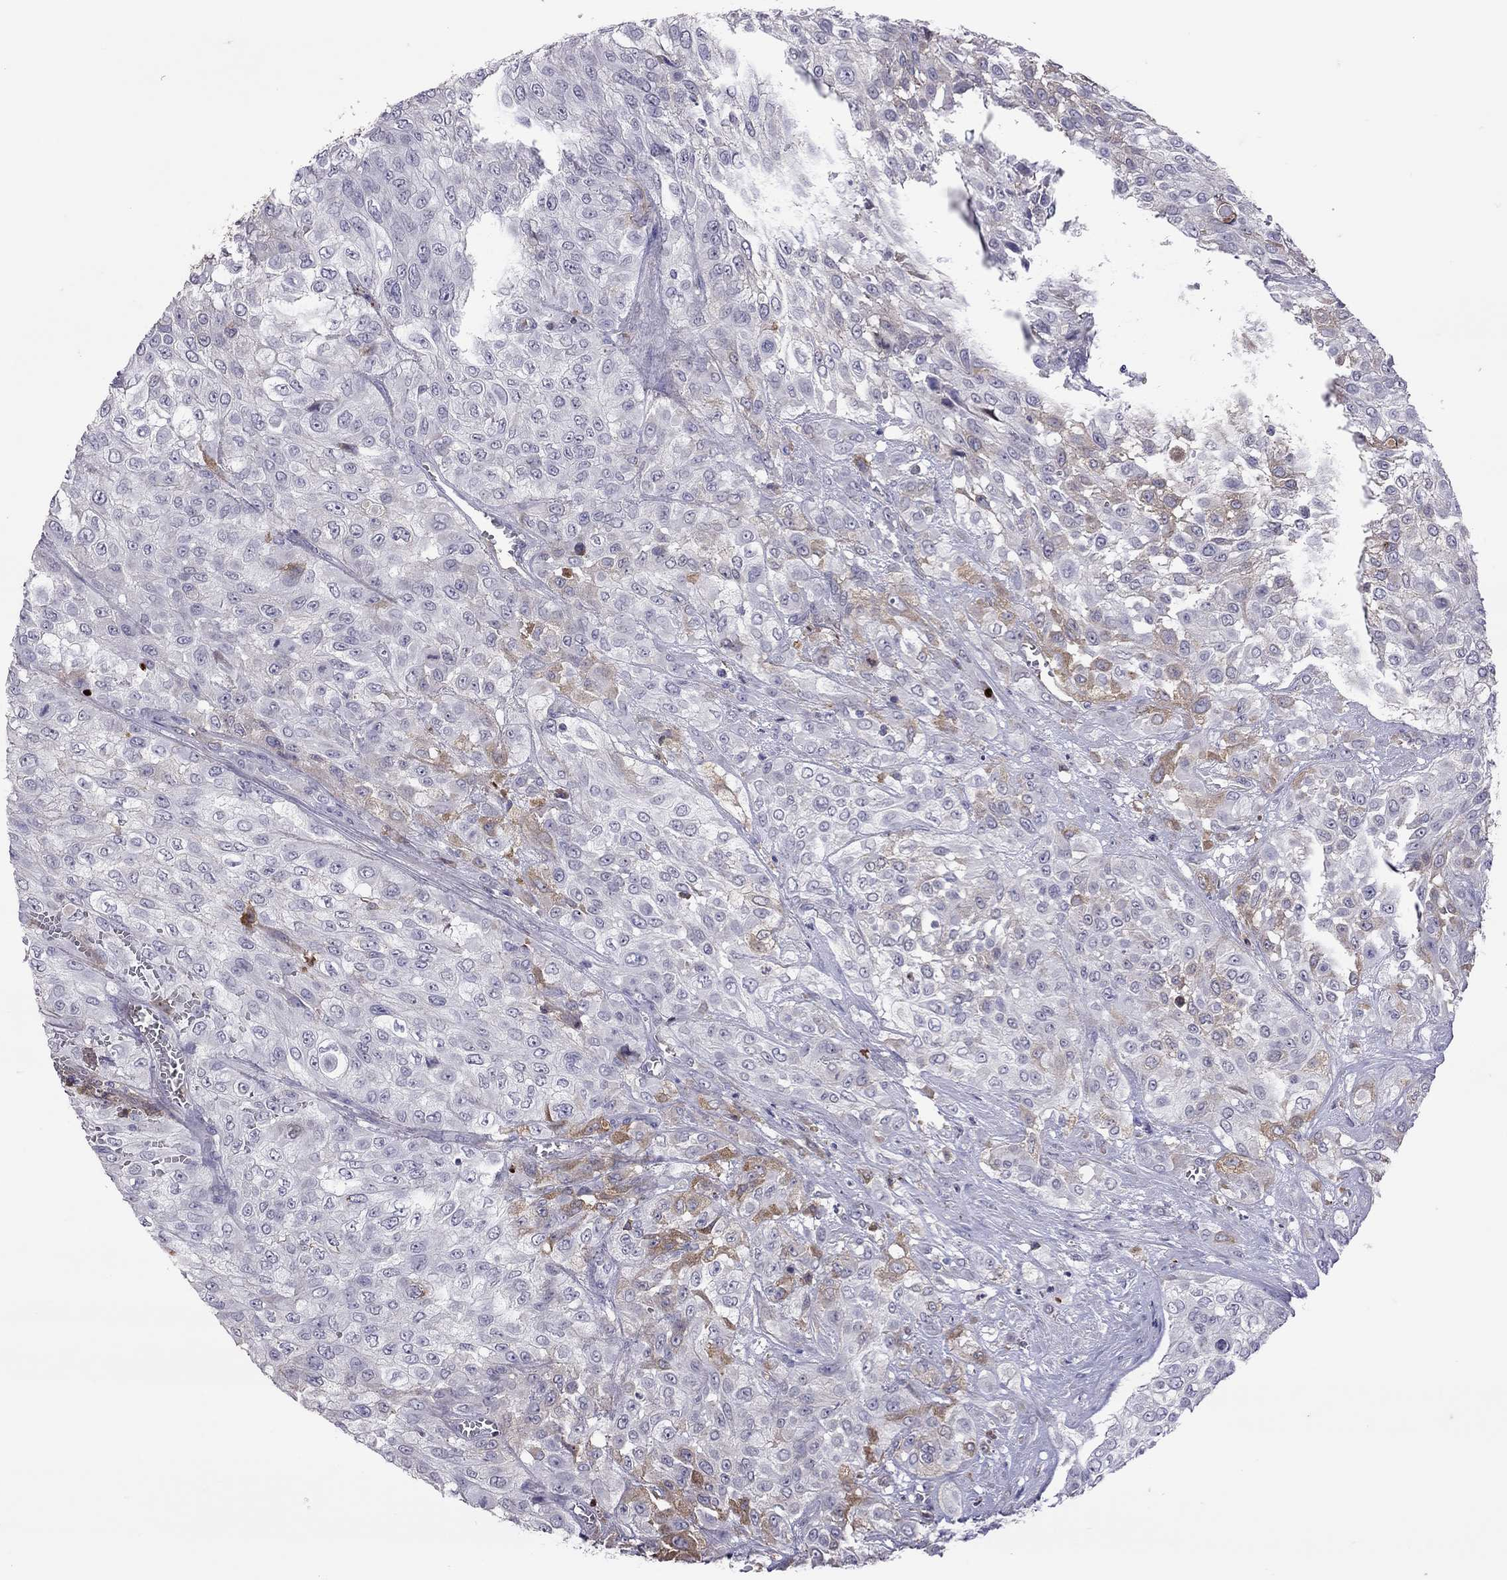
{"staining": {"intensity": "weak", "quantity": "<25%", "location": "cytoplasmic/membranous"}, "tissue": "urothelial cancer", "cell_type": "Tumor cells", "image_type": "cancer", "snomed": [{"axis": "morphology", "description": "Urothelial carcinoma, High grade"}, {"axis": "topography", "description": "Urinary bladder"}], "caption": "Protein analysis of urothelial cancer demonstrates no significant positivity in tumor cells.", "gene": "SERPINA3", "patient": {"sex": "male", "age": 57}}